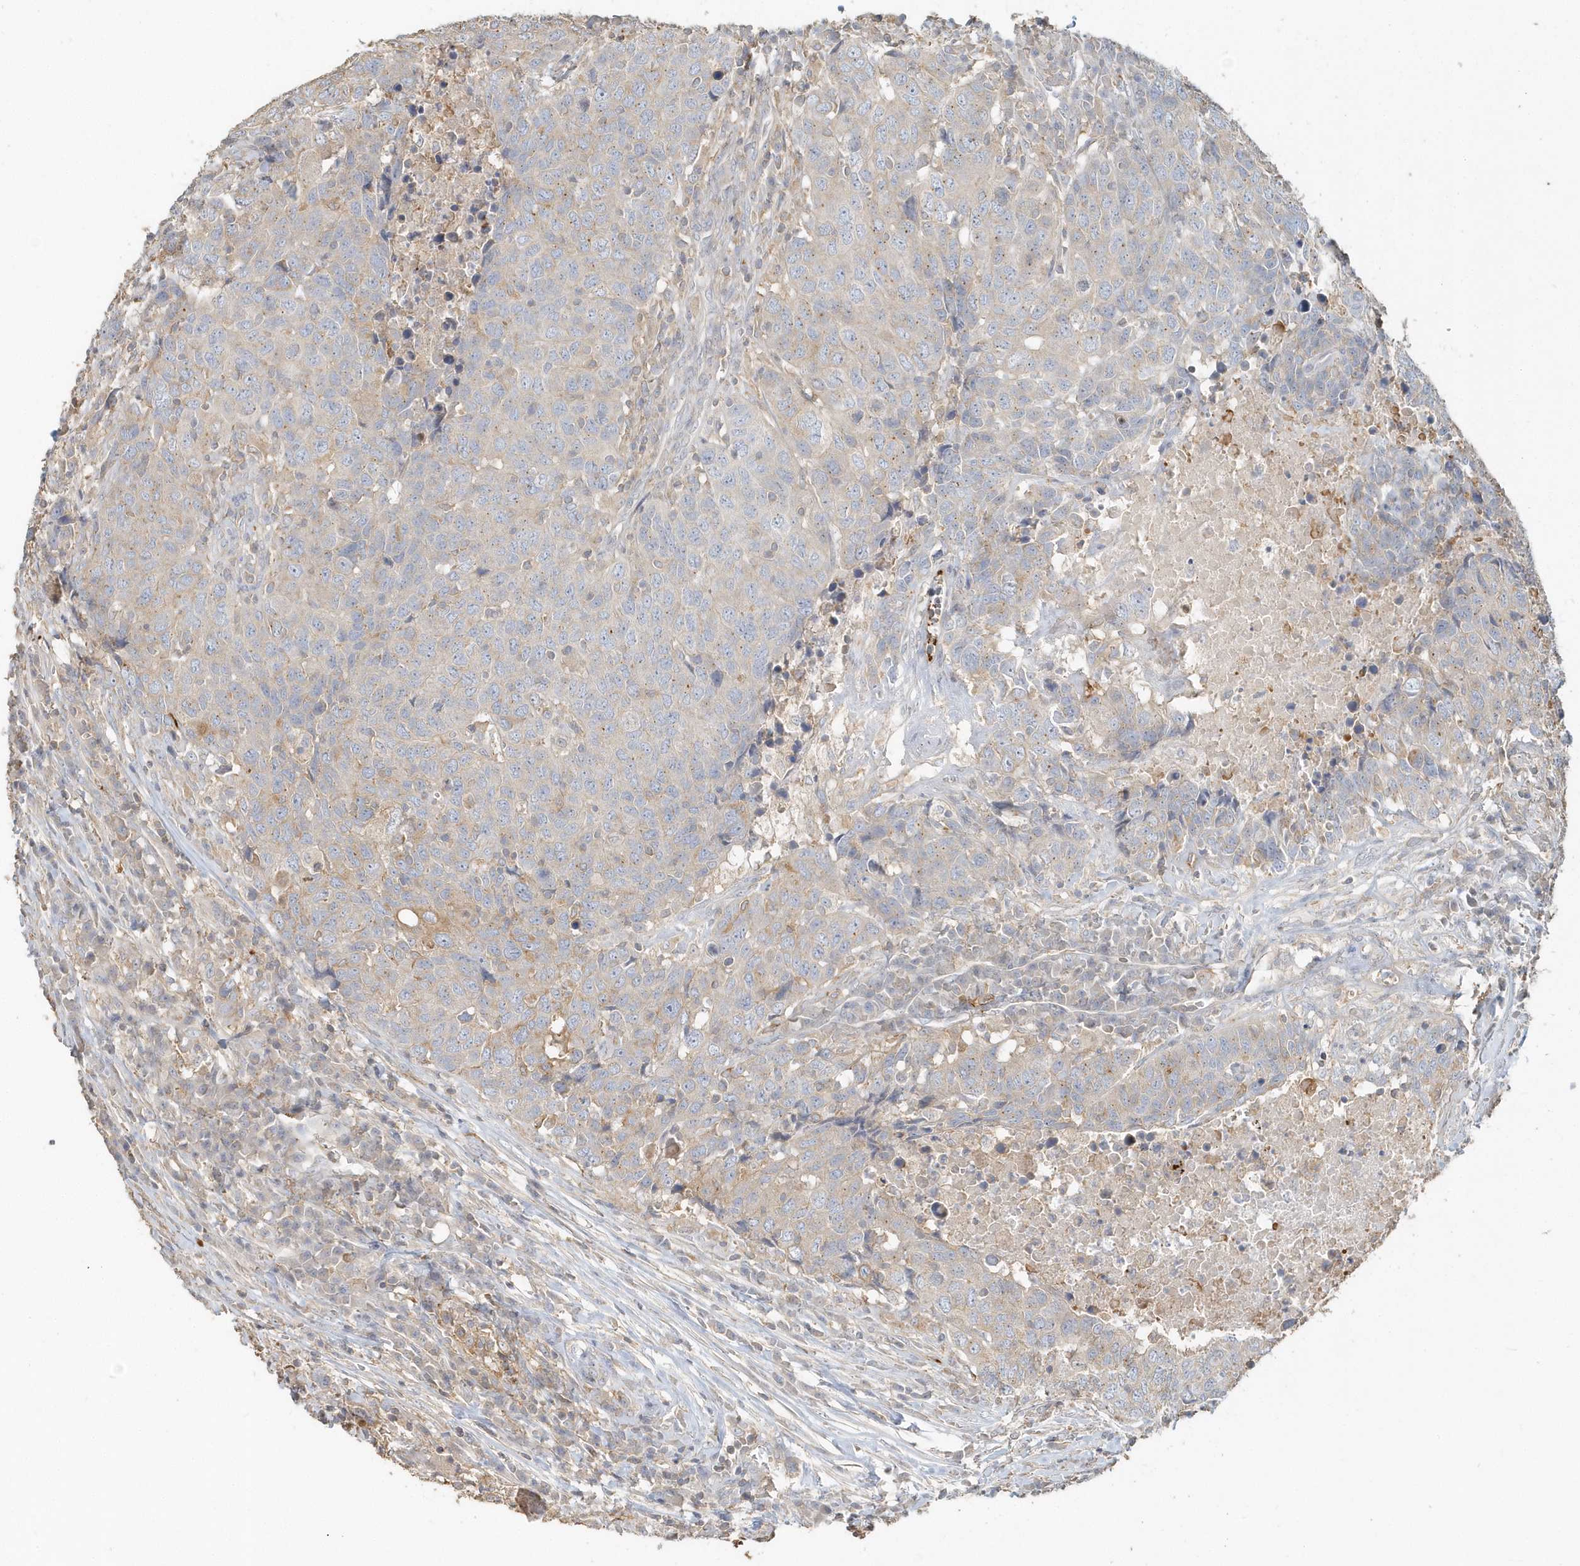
{"staining": {"intensity": "negative", "quantity": "none", "location": "none"}, "tissue": "head and neck cancer", "cell_type": "Tumor cells", "image_type": "cancer", "snomed": [{"axis": "morphology", "description": "Squamous cell carcinoma, NOS"}, {"axis": "topography", "description": "Head-Neck"}], "caption": "Protein analysis of squamous cell carcinoma (head and neck) reveals no significant staining in tumor cells.", "gene": "MMRN1", "patient": {"sex": "male", "age": 66}}